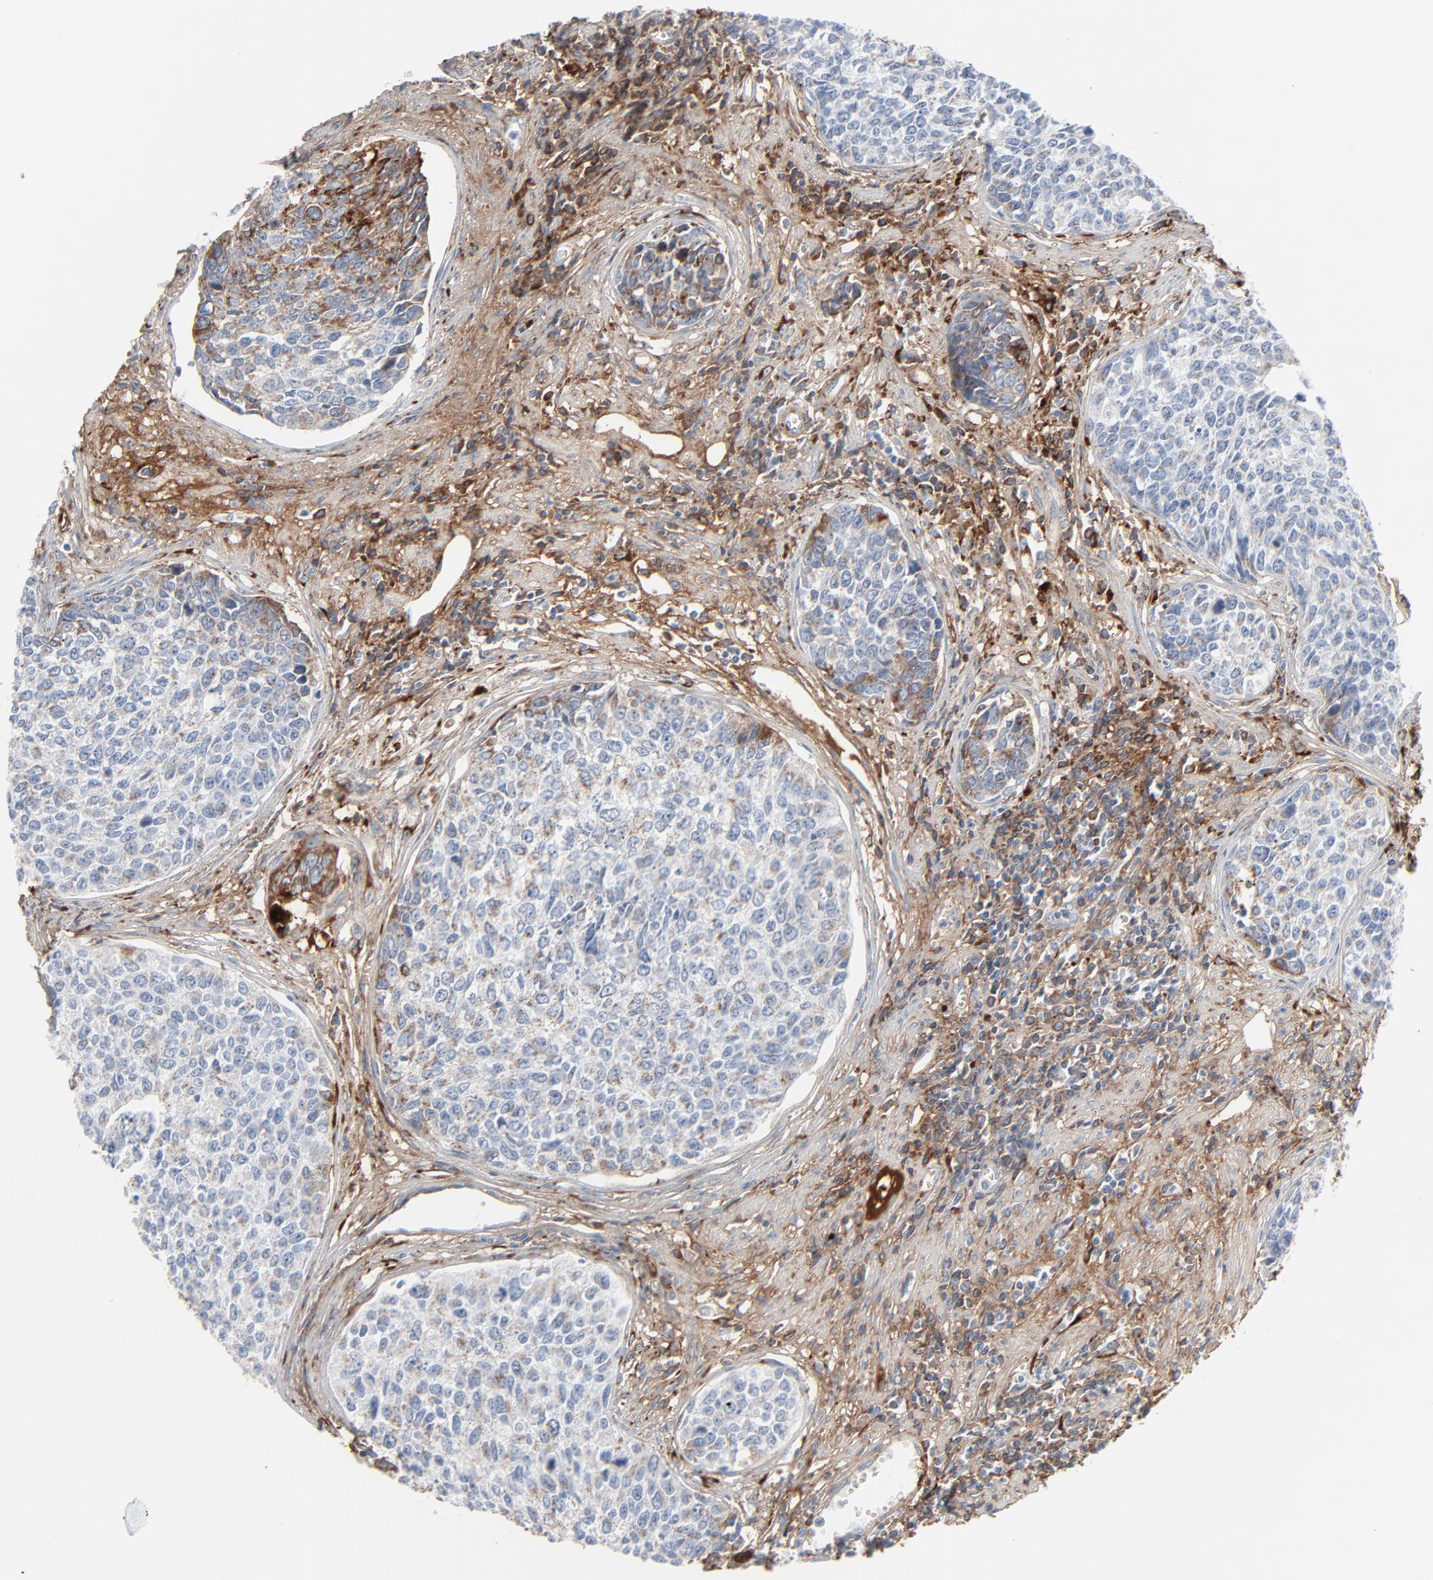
{"staining": {"intensity": "moderate", "quantity": "<25%", "location": "cytoplasmic/membranous"}, "tissue": "urothelial cancer", "cell_type": "Tumor cells", "image_type": "cancer", "snomed": [{"axis": "morphology", "description": "Urothelial carcinoma, High grade"}, {"axis": "topography", "description": "Urinary bladder"}], "caption": "DAB immunohistochemical staining of high-grade urothelial carcinoma exhibits moderate cytoplasmic/membranous protein staining in approximately <25% of tumor cells. The staining was performed using DAB (3,3'-diaminobenzidine) to visualize the protein expression in brown, while the nuclei were stained in blue with hematoxylin (Magnification: 20x).", "gene": "BGN", "patient": {"sex": "male", "age": 81}}